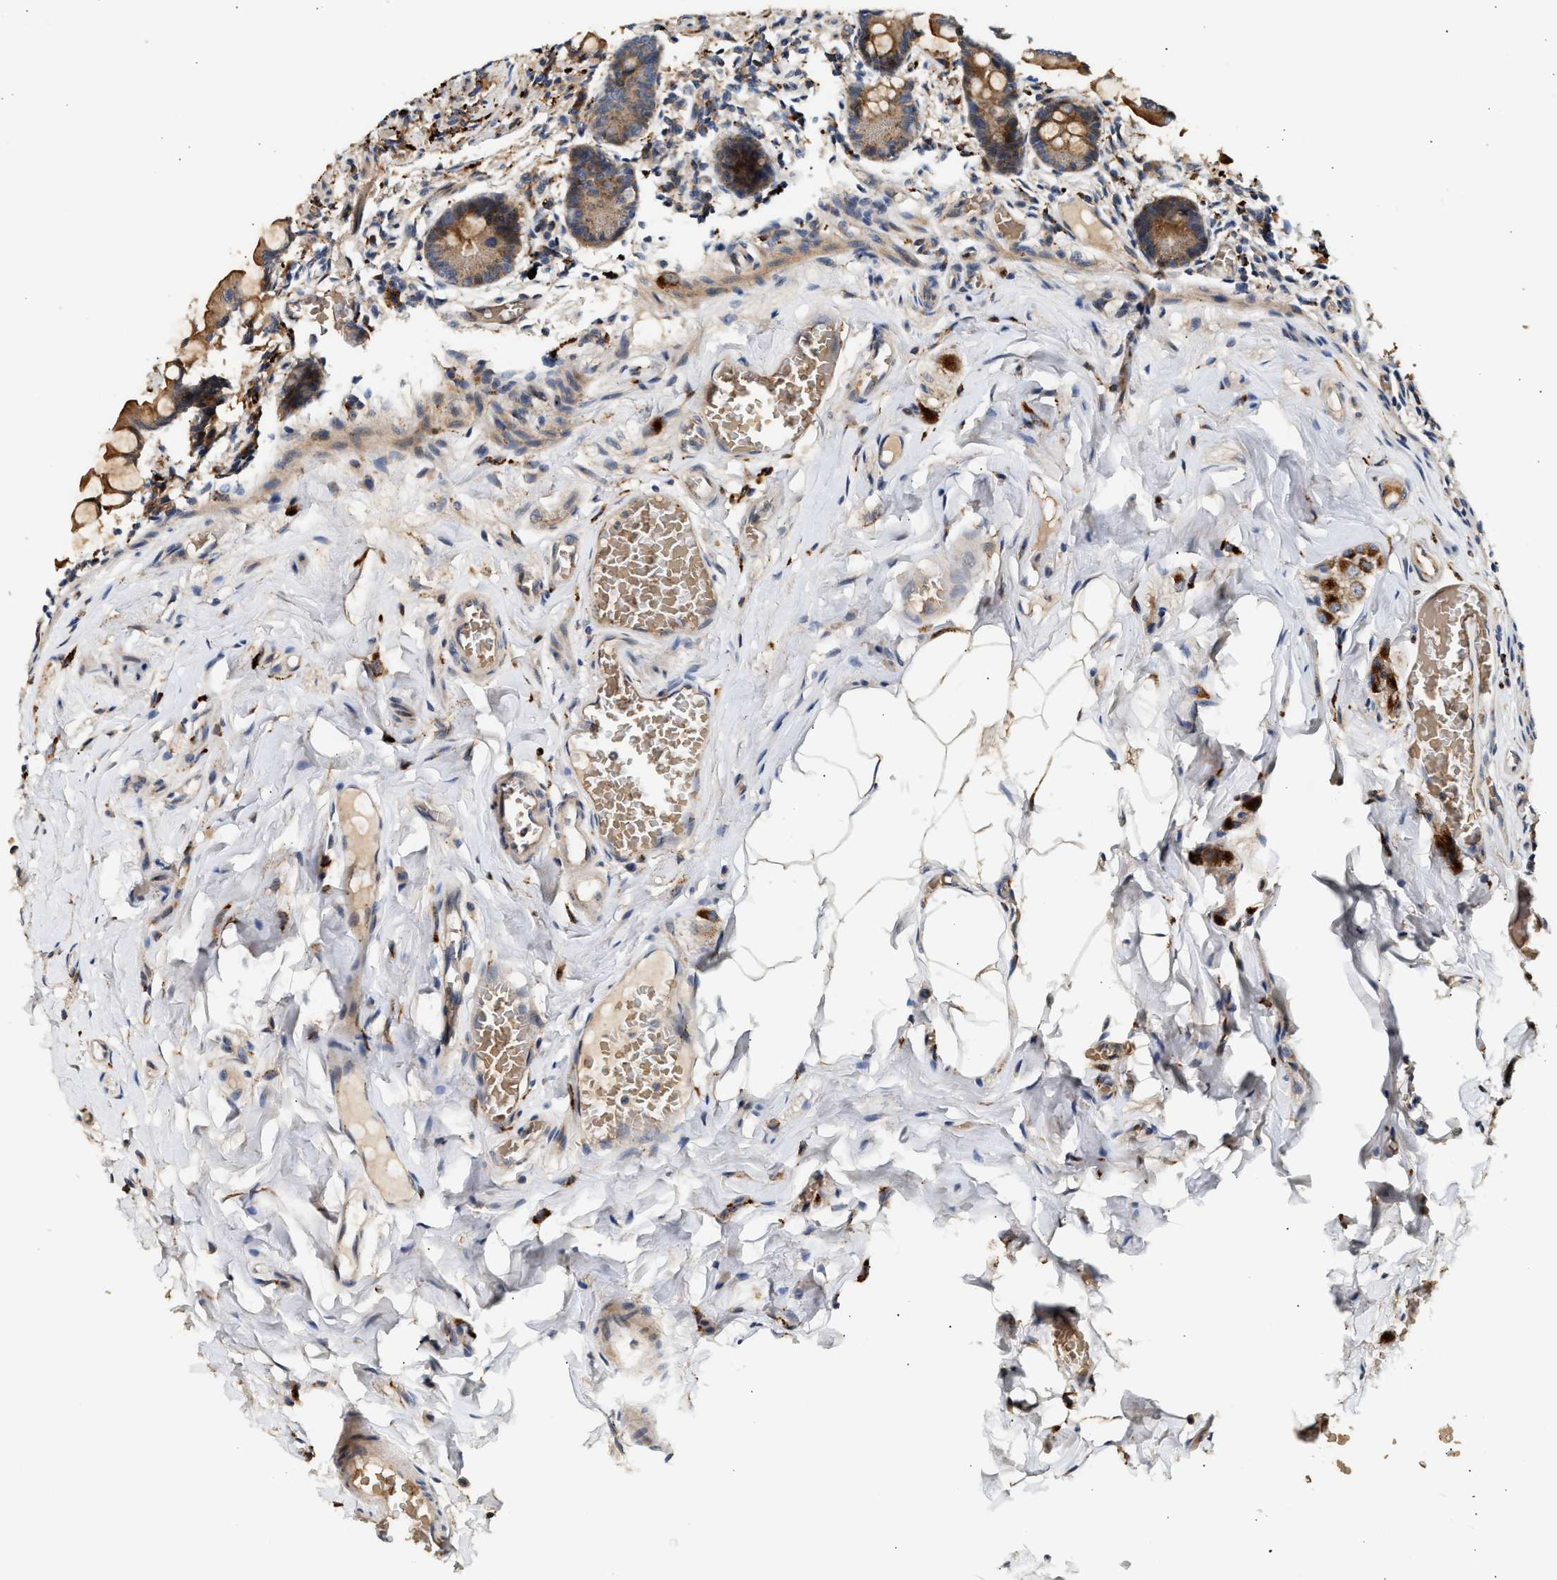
{"staining": {"intensity": "strong", "quantity": ">75%", "location": "cytoplasmic/membranous"}, "tissue": "small intestine", "cell_type": "Glandular cells", "image_type": "normal", "snomed": [{"axis": "morphology", "description": "Normal tissue, NOS"}, {"axis": "topography", "description": "Small intestine"}], "caption": "A high amount of strong cytoplasmic/membranous expression is seen in about >75% of glandular cells in benign small intestine.", "gene": "PLD3", "patient": {"sex": "male", "age": 41}}